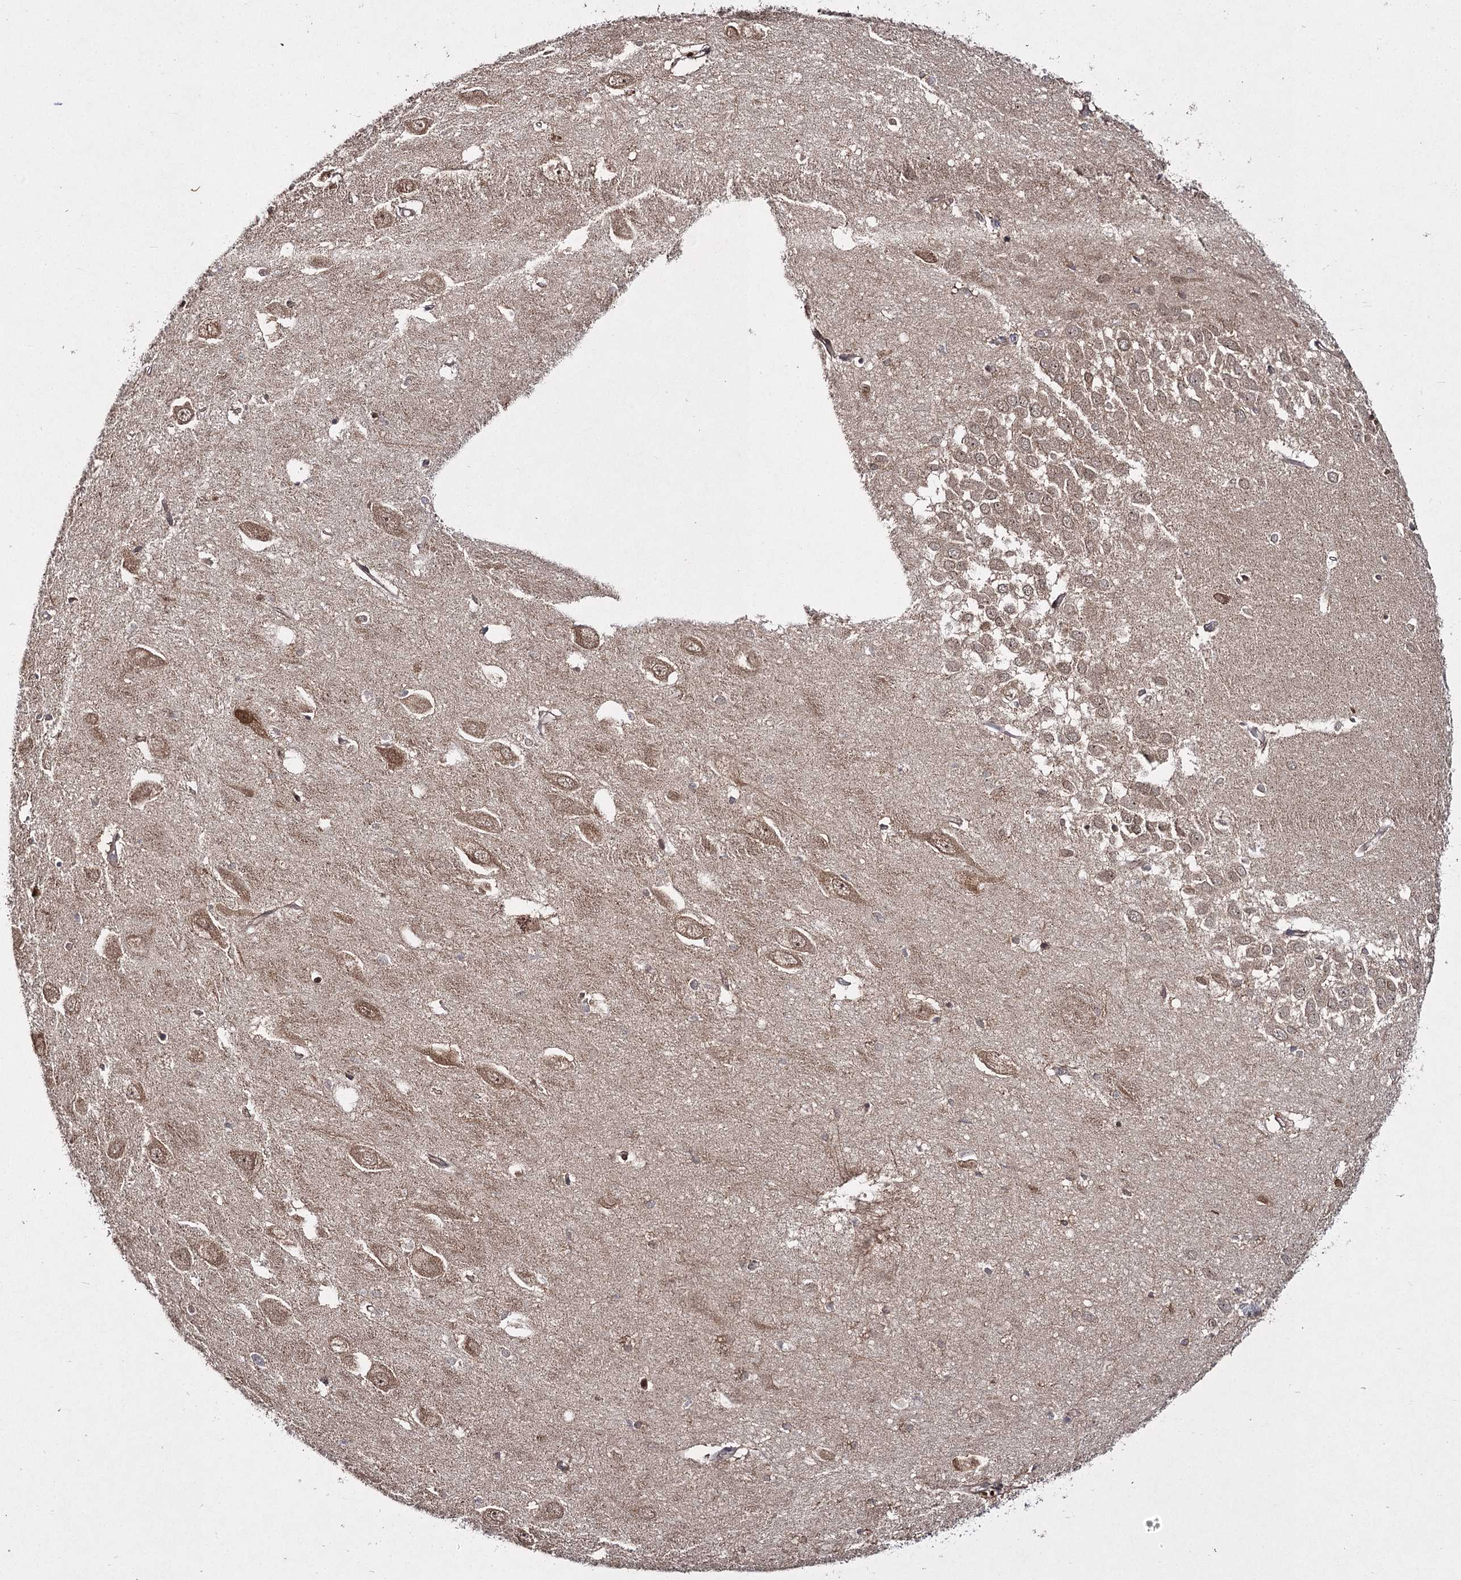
{"staining": {"intensity": "moderate", "quantity": "25%-75%", "location": "cytoplasmic/membranous,nuclear"}, "tissue": "hippocampus", "cell_type": "Glial cells", "image_type": "normal", "snomed": [{"axis": "morphology", "description": "Normal tissue, NOS"}, {"axis": "topography", "description": "Hippocampus"}], "caption": "DAB immunohistochemical staining of normal human hippocampus reveals moderate cytoplasmic/membranous,nuclear protein expression in approximately 25%-75% of glial cells.", "gene": "TRNT1", "patient": {"sex": "female", "age": 64}}